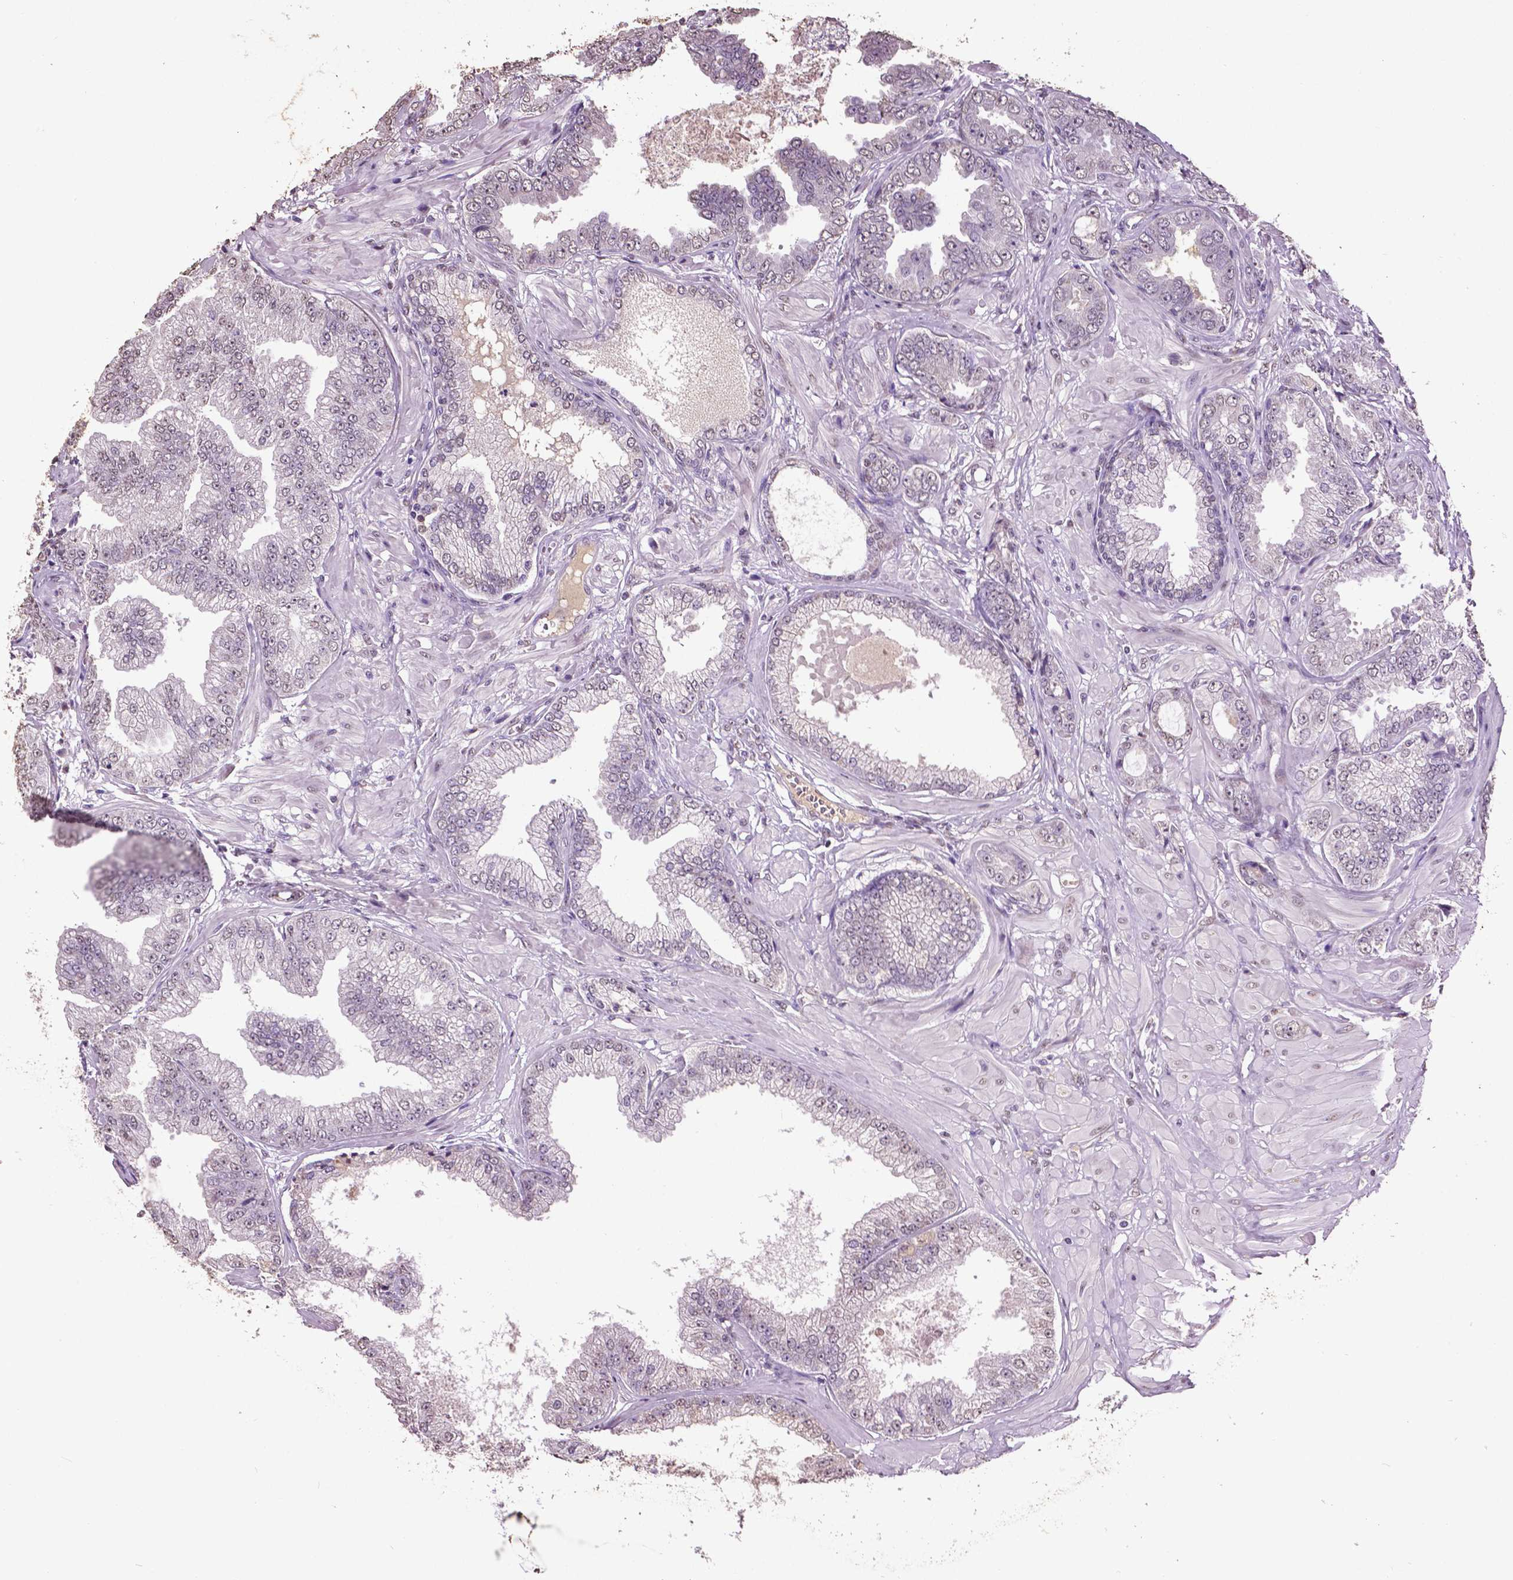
{"staining": {"intensity": "negative", "quantity": "none", "location": "none"}, "tissue": "prostate cancer", "cell_type": "Tumor cells", "image_type": "cancer", "snomed": [{"axis": "morphology", "description": "Adenocarcinoma, Low grade"}, {"axis": "topography", "description": "Prostate"}], "caption": "The IHC micrograph has no significant expression in tumor cells of prostate low-grade adenocarcinoma tissue.", "gene": "RUNX3", "patient": {"sex": "male", "age": 55}}